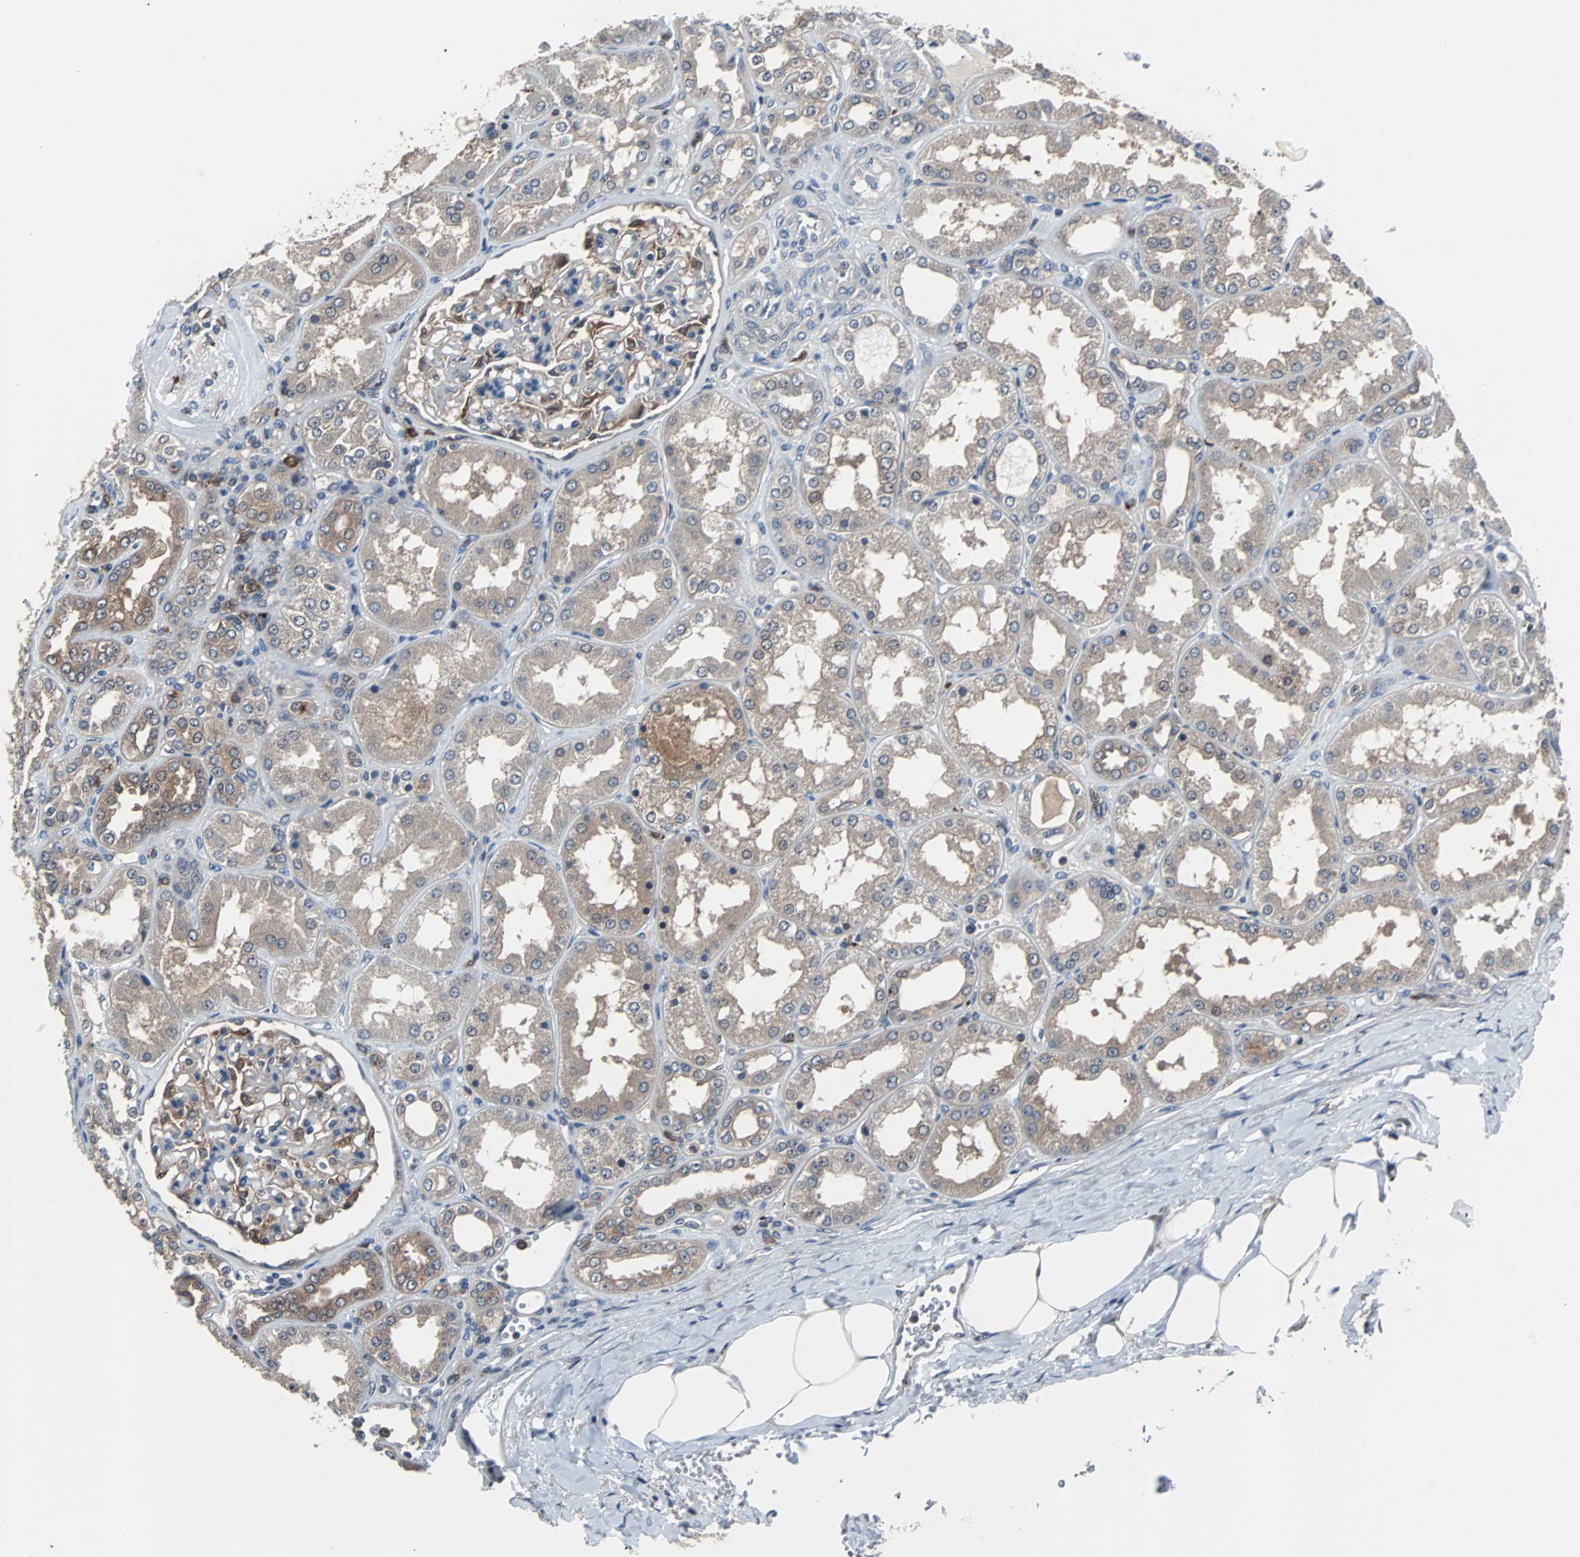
{"staining": {"intensity": "strong", "quantity": "25%-75%", "location": "cytoplasmic/membranous"}, "tissue": "kidney", "cell_type": "Cells in glomeruli", "image_type": "normal", "snomed": [{"axis": "morphology", "description": "Normal tissue, NOS"}, {"axis": "topography", "description": "Kidney"}], "caption": "Immunohistochemistry histopathology image of unremarkable kidney: kidney stained using IHC shows high levels of strong protein expression localized specifically in the cytoplasmic/membranous of cells in glomeruli, appearing as a cytoplasmic/membranous brown color.", "gene": "PAK1", "patient": {"sex": "female", "age": 56}}